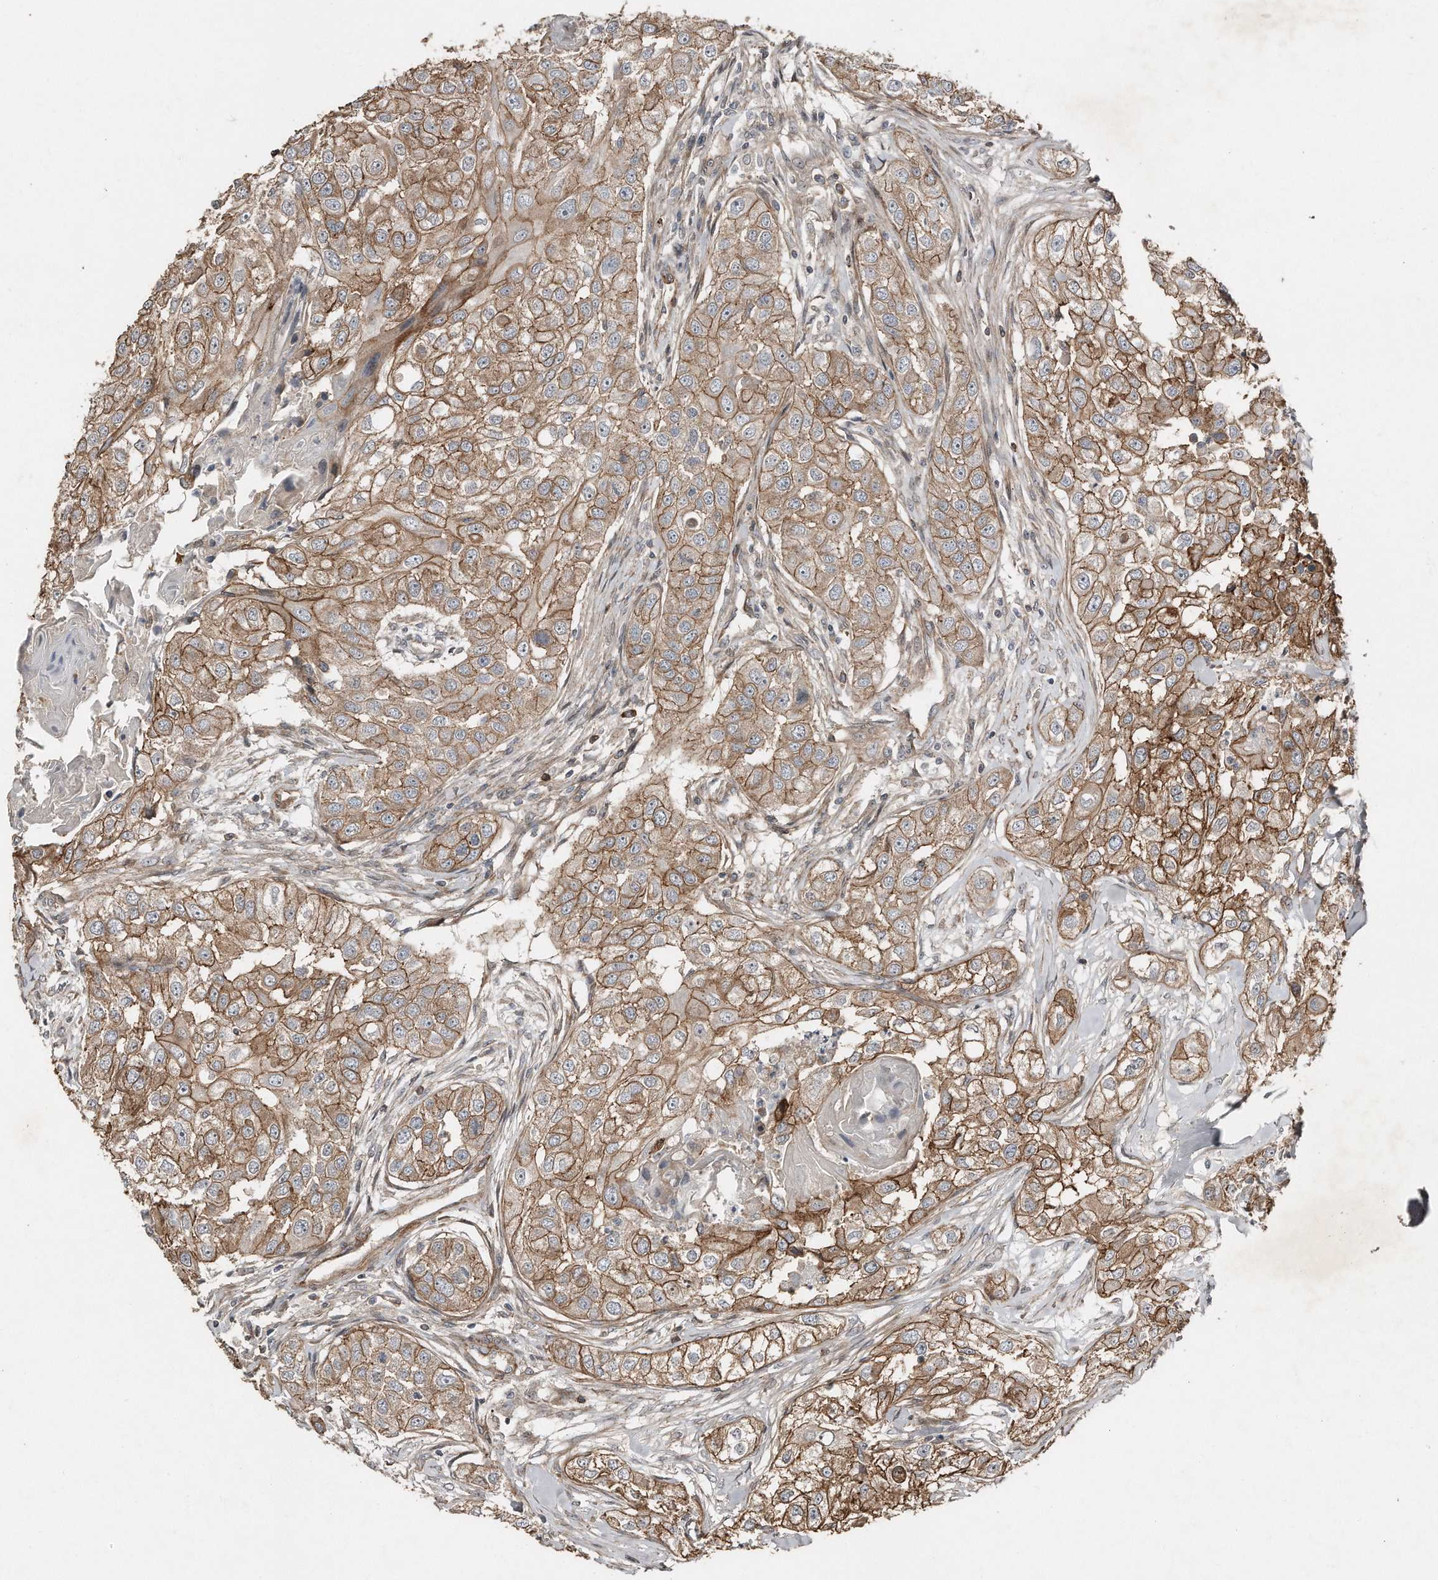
{"staining": {"intensity": "moderate", "quantity": ">75%", "location": "cytoplasmic/membranous"}, "tissue": "head and neck cancer", "cell_type": "Tumor cells", "image_type": "cancer", "snomed": [{"axis": "morphology", "description": "Normal tissue, NOS"}, {"axis": "morphology", "description": "Squamous cell carcinoma, NOS"}, {"axis": "topography", "description": "Skeletal muscle"}, {"axis": "topography", "description": "Head-Neck"}], "caption": "There is medium levels of moderate cytoplasmic/membranous positivity in tumor cells of head and neck cancer, as demonstrated by immunohistochemical staining (brown color).", "gene": "SNAP47", "patient": {"sex": "male", "age": 51}}